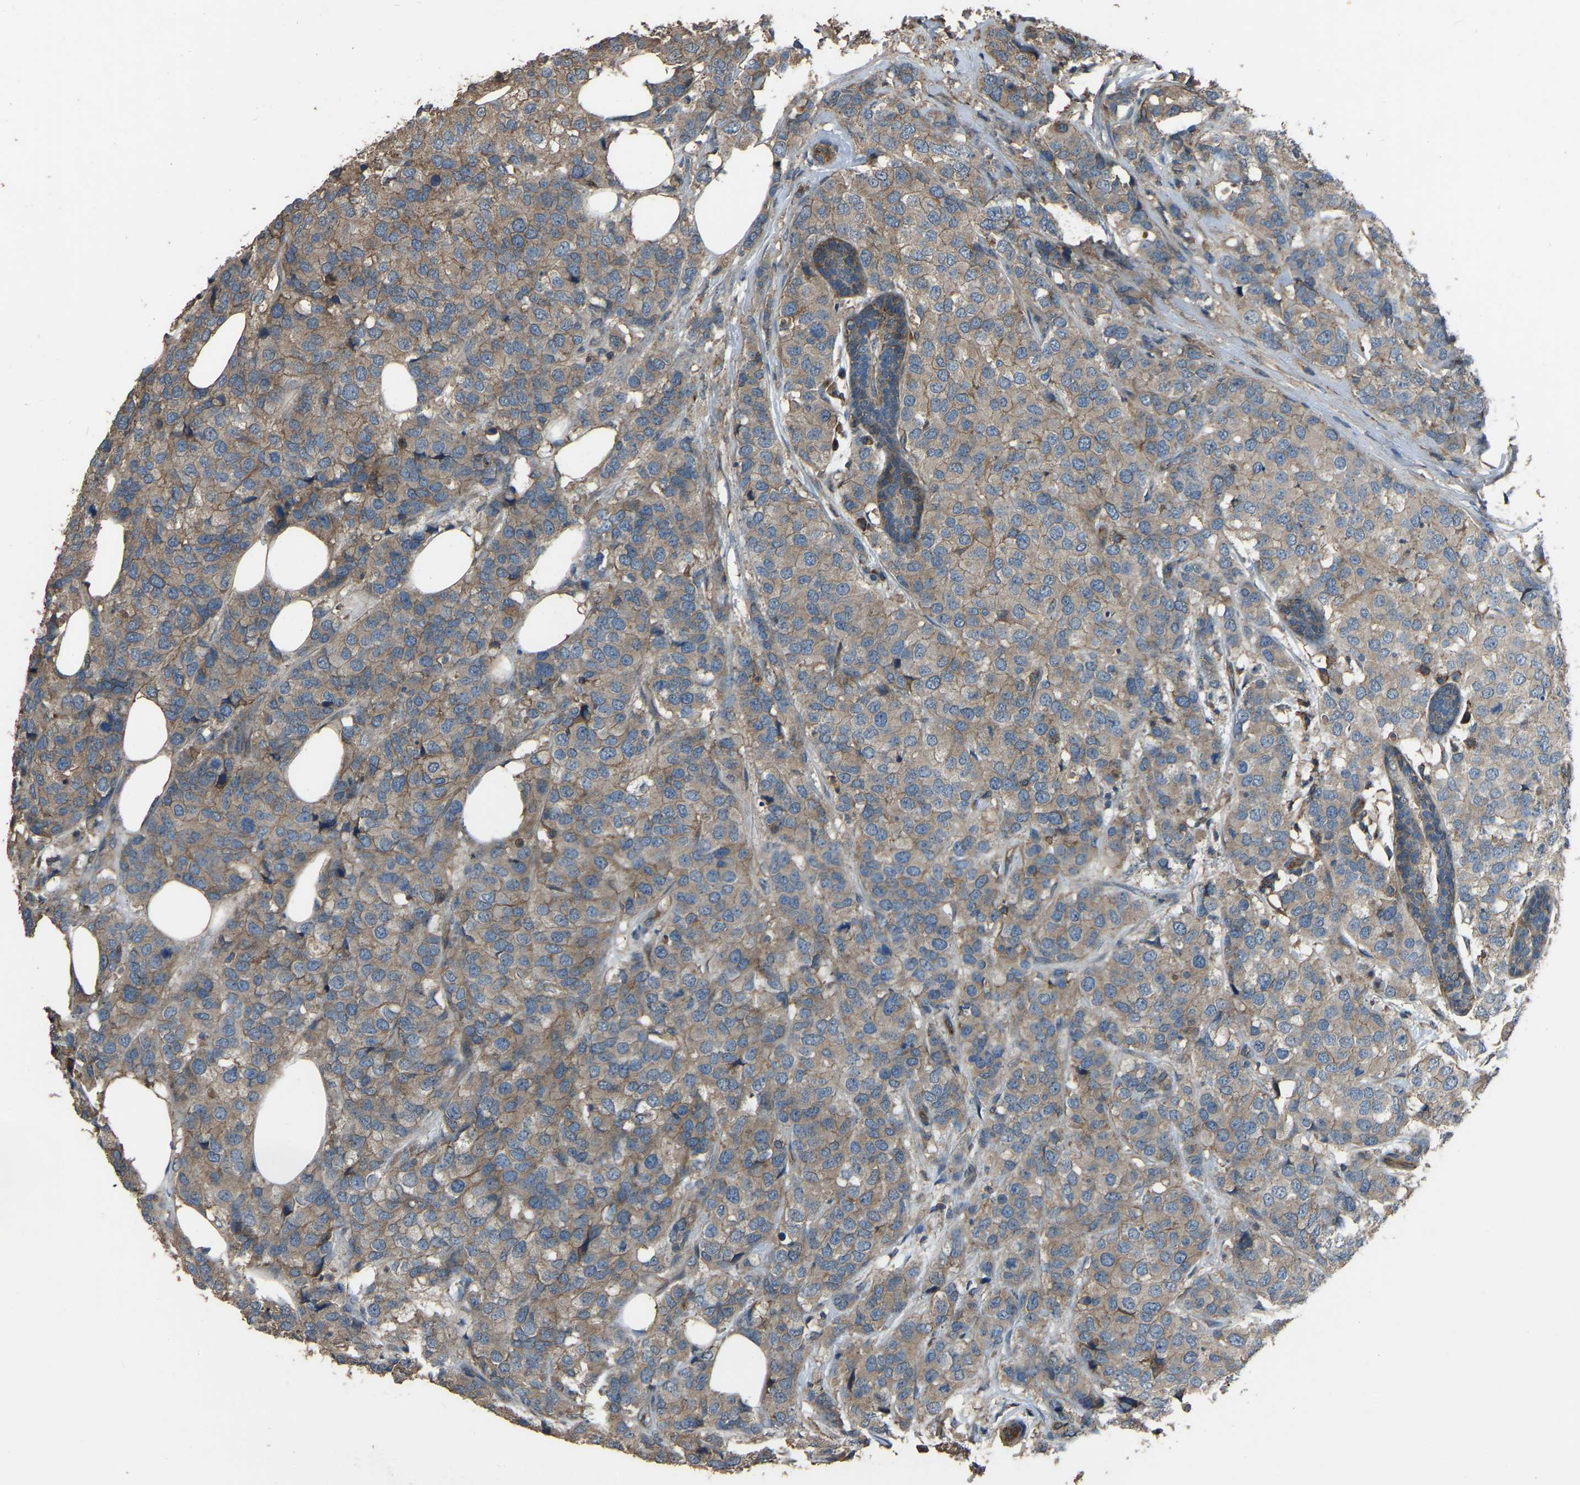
{"staining": {"intensity": "weak", "quantity": ">75%", "location": "cytoplasmic/membranous"}, "tissue": "breast cancer", "cell_type": "Tumor cells", "image_type": "cancer", "snomed": [{"axis": "morphology", "description": "Lobular carcinoma"}, {"axis": "topography", "description": "Breast"}], "caption": "Breast cancer (lobular carcinoma) stained with a protein marker shows weak staining in tumor cells.", "gene": "SLC4A2", "patient": {"sex": "female", "age": 59}}